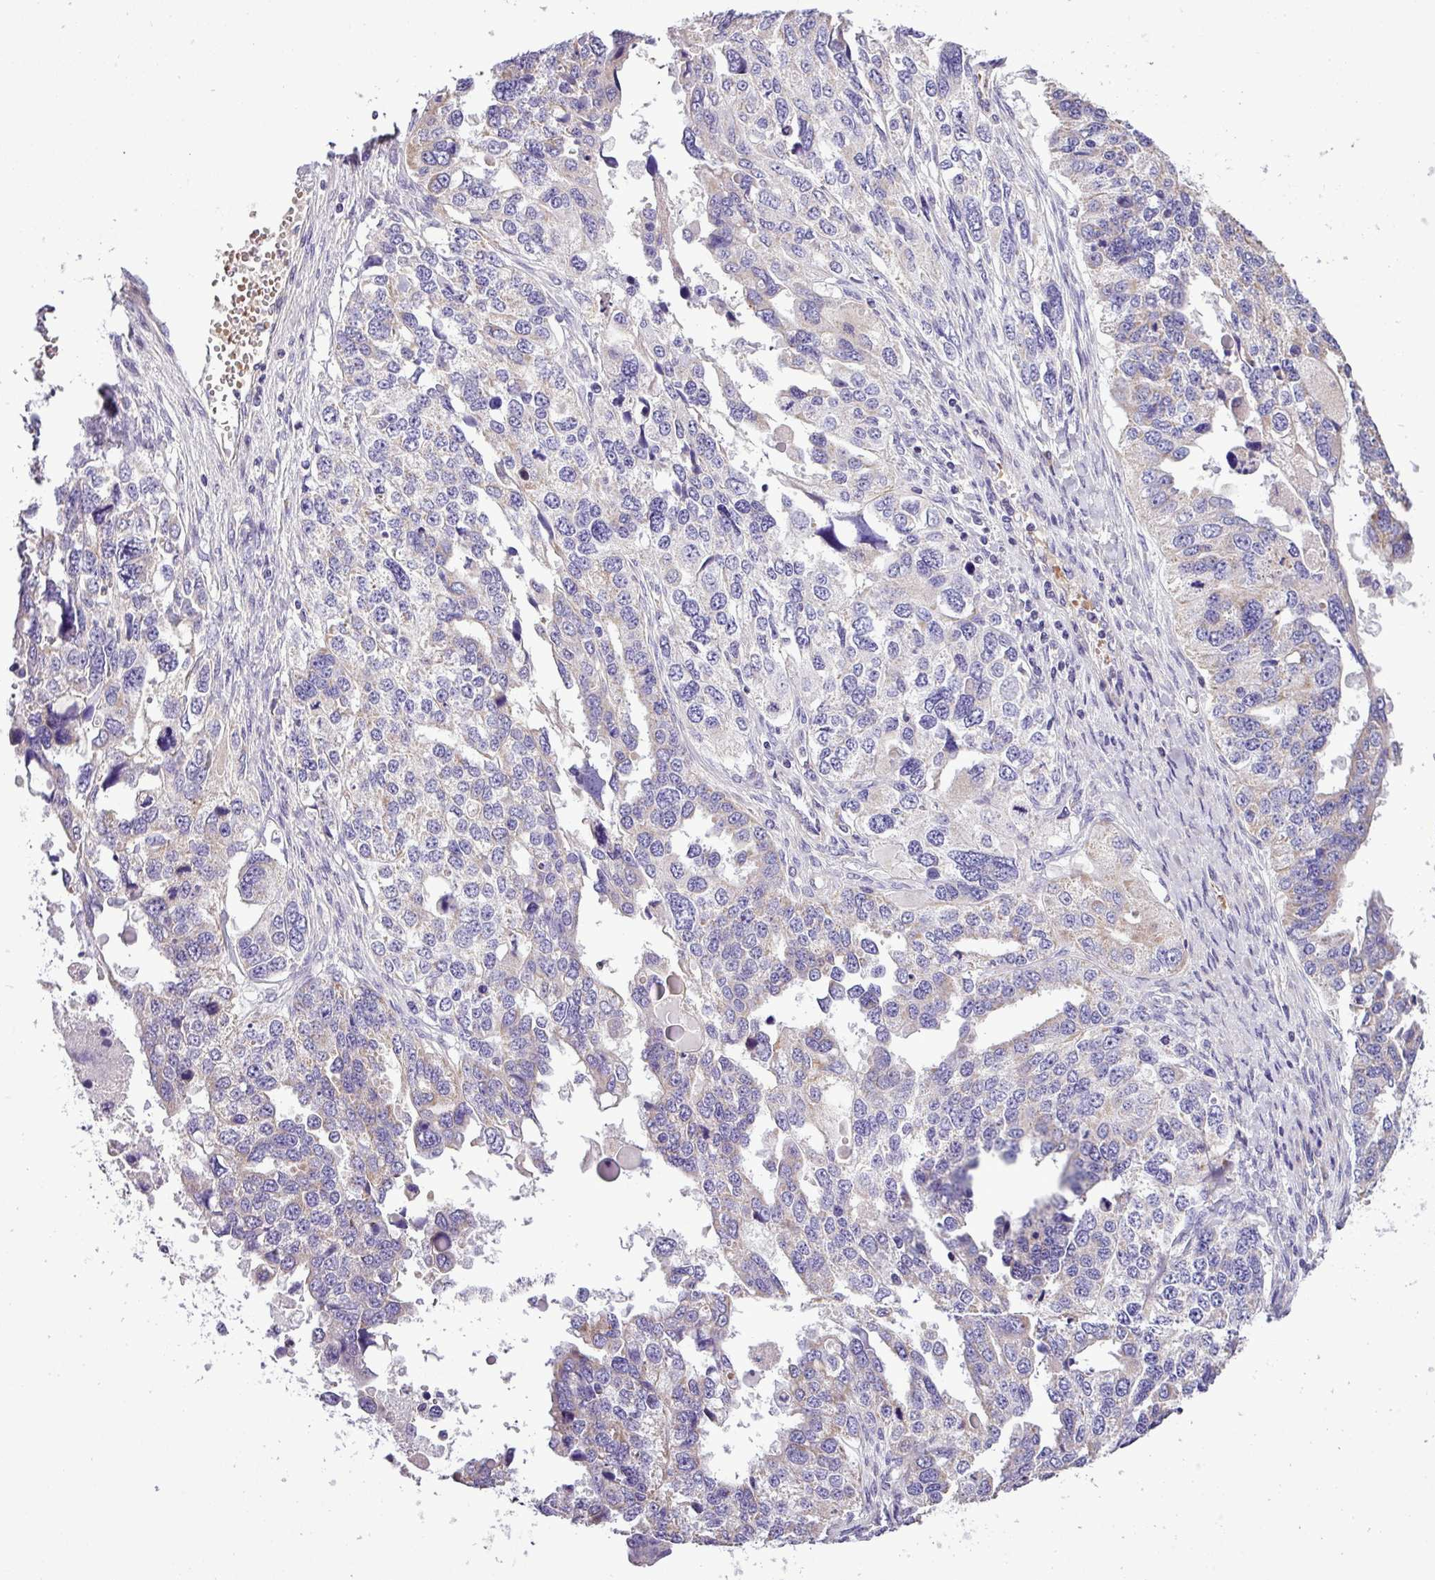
{"staining": {"intensity": "negative", "quantity": "none", "location": "none"}, "tissue": "ovarian cancer", "cell_type": "Tumor cells", "image_type": "cancer", "snomed": [{"axis": "morphology", "description": "Cystadenocarcinoma, serous, NOS"}, {"axis": "topography", "description": "Ovary"}], "caption": "This is a histopathology image of immunohistochemistry staining of ovarian serous cystadenocarcinoma, which shows no positivity in tumor cells. (Brightfield microscopy of DAB (3,3'-diaminobenzidine) immunohistochemistry (IHC) at high magnification).", "gene": "FAM183A", "patient": {"sex": "female", "age": 76}}